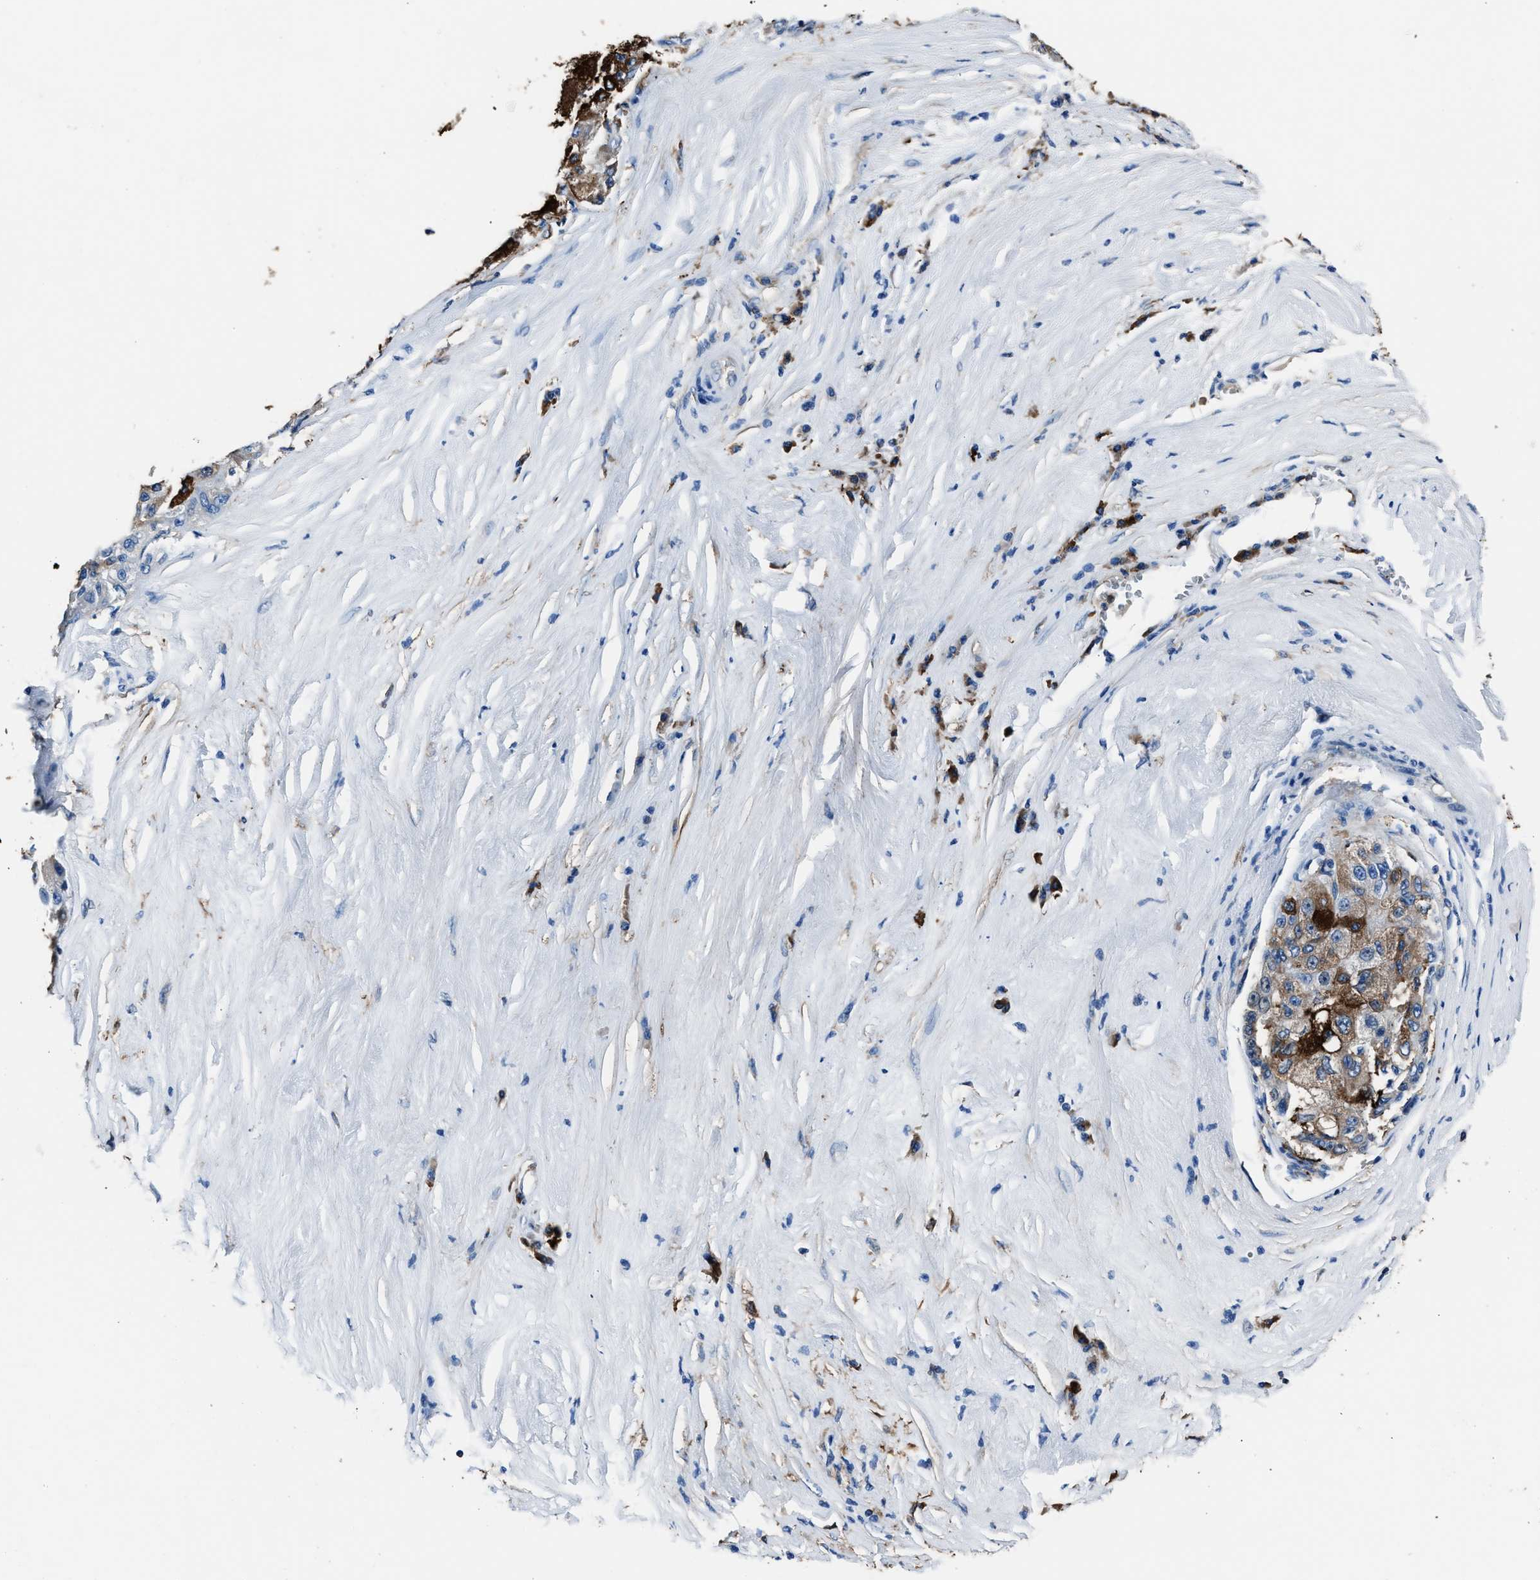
{"staining": {"intensity": "strong", "quantity": ">75%", "location": "cytoplasmic/membranous"}, "tissue": "liver cancer", "cell_type": "Tumor cells", "image_type": "cancer", "snomed": [{"axis": "morphology", "description": "Carcinoma, Hepatocellular, NOS"}, {"axis": "topography", "description": "Liver"}], "caption": "Liver cancer tissue exhibits strong cytoplasmic/membranous staining in about >75% of tumor cells", "gene": "FTL", "patient": {"sex": "male", "age": 80}}